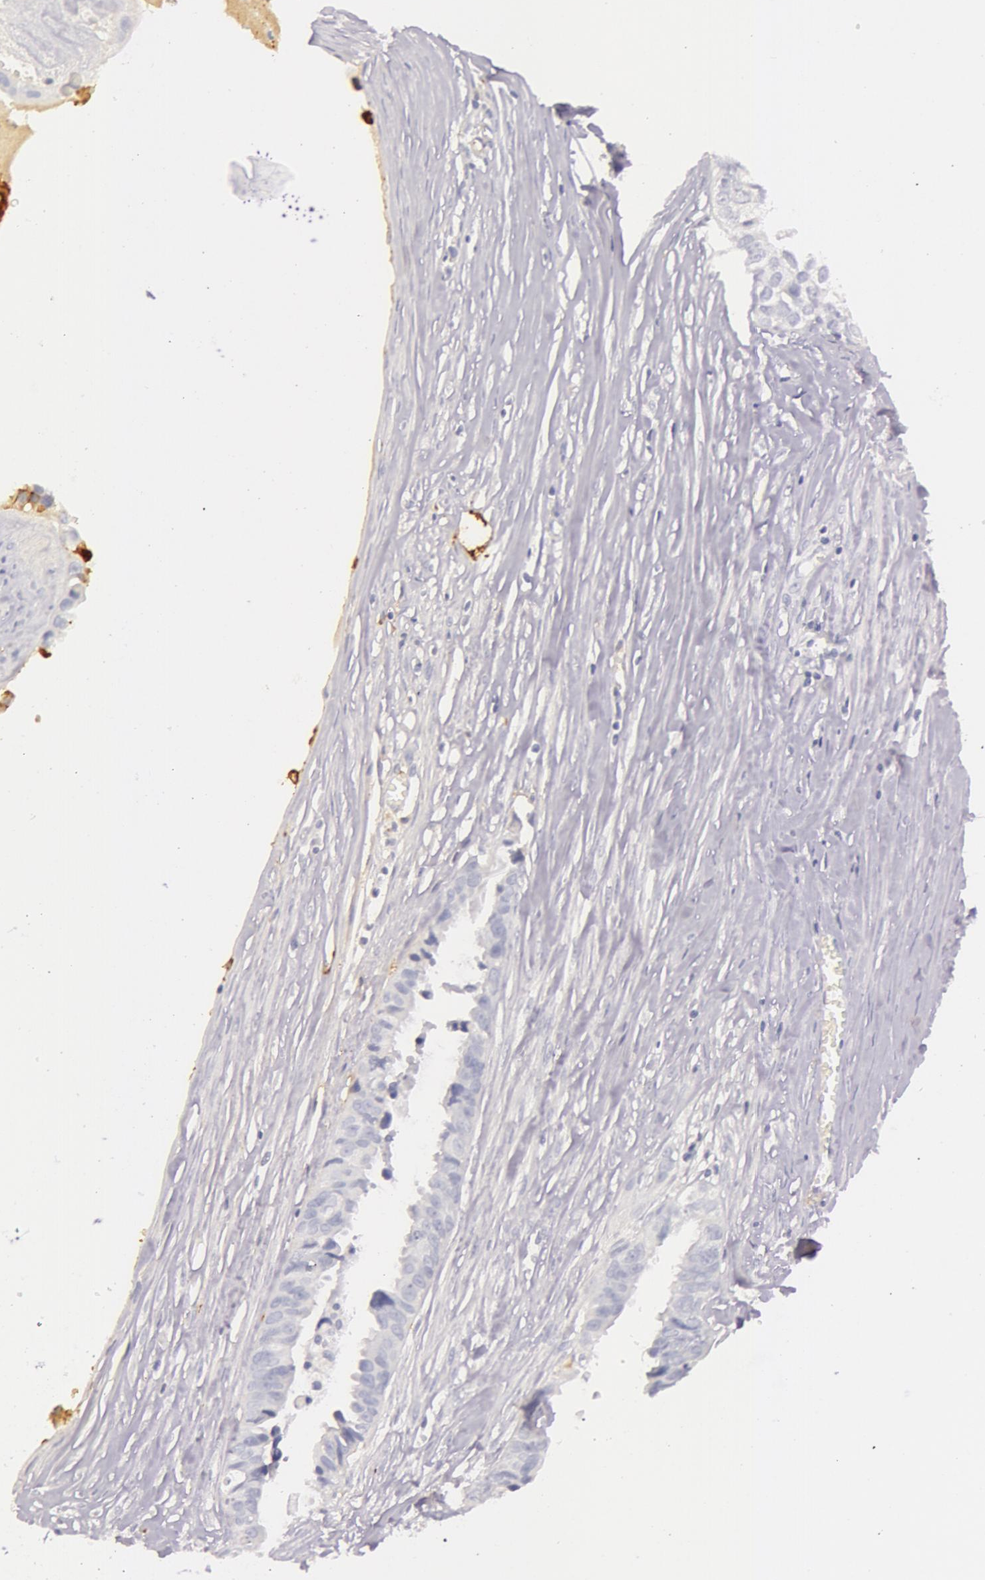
{"staining": {"intensity": "negative", "quantity": "none", "location": "none"}, "tissue": "ovarian cancer", "cell_type": "Tumor cells", "image_type": "cancer", "snomed": [{"axis": "morphology", "description": "Carcinoma, endometroid"}, {"axis": "topography", "description": "Ovary"}], "caption": "Immunohistochemistry of endometroid carcinoma (ovarian) exhibits no positivity in tumor cells.", "gene": "C4BPA", "patient": {"sex": "female", "age": 85}}